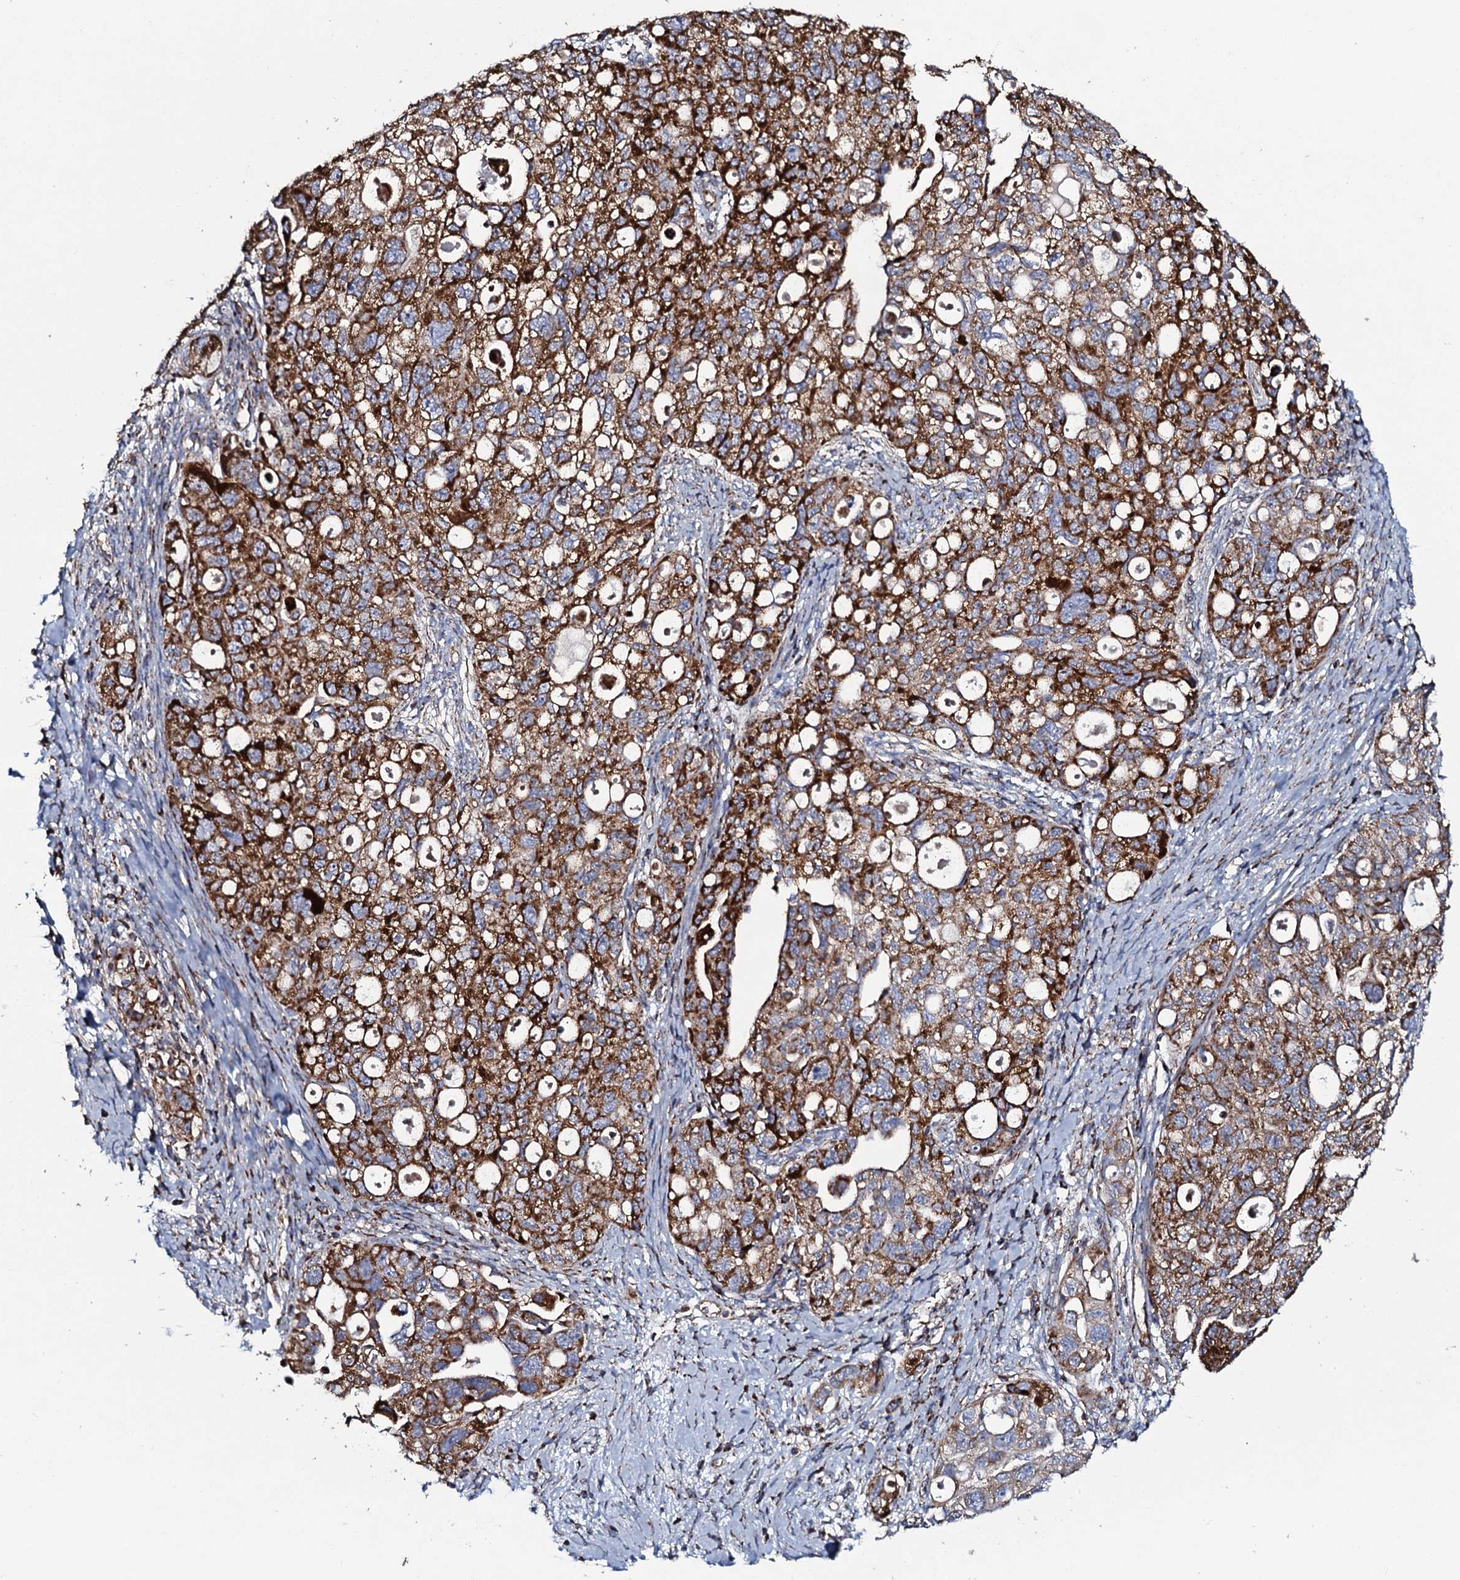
{"staining": {"intensity": "strong", "quantity": ">75%", "location": "cytoplasmic/membranous"}, "tissue": "ovarian cancer", "cell_type": "Tumor cells", "image_type": "cancer", "snomed": [{"axis": "morphology", "description": "Carcinoma, NOS"}, {"axis": "morphology", "description": "Cystadenocarcinoma, serous, NOS"}, {"axis": "topography", "description": "Ovary"}], "caption": "High-power microscopy captured an immunohistochemistry image of carcinoma (ovarian), revealing strong cytoplasmic/membranous expression in approximately >75% of tumor cells.", "gene": "EVC2", "patient": {"sex": "female", "age": 69}}